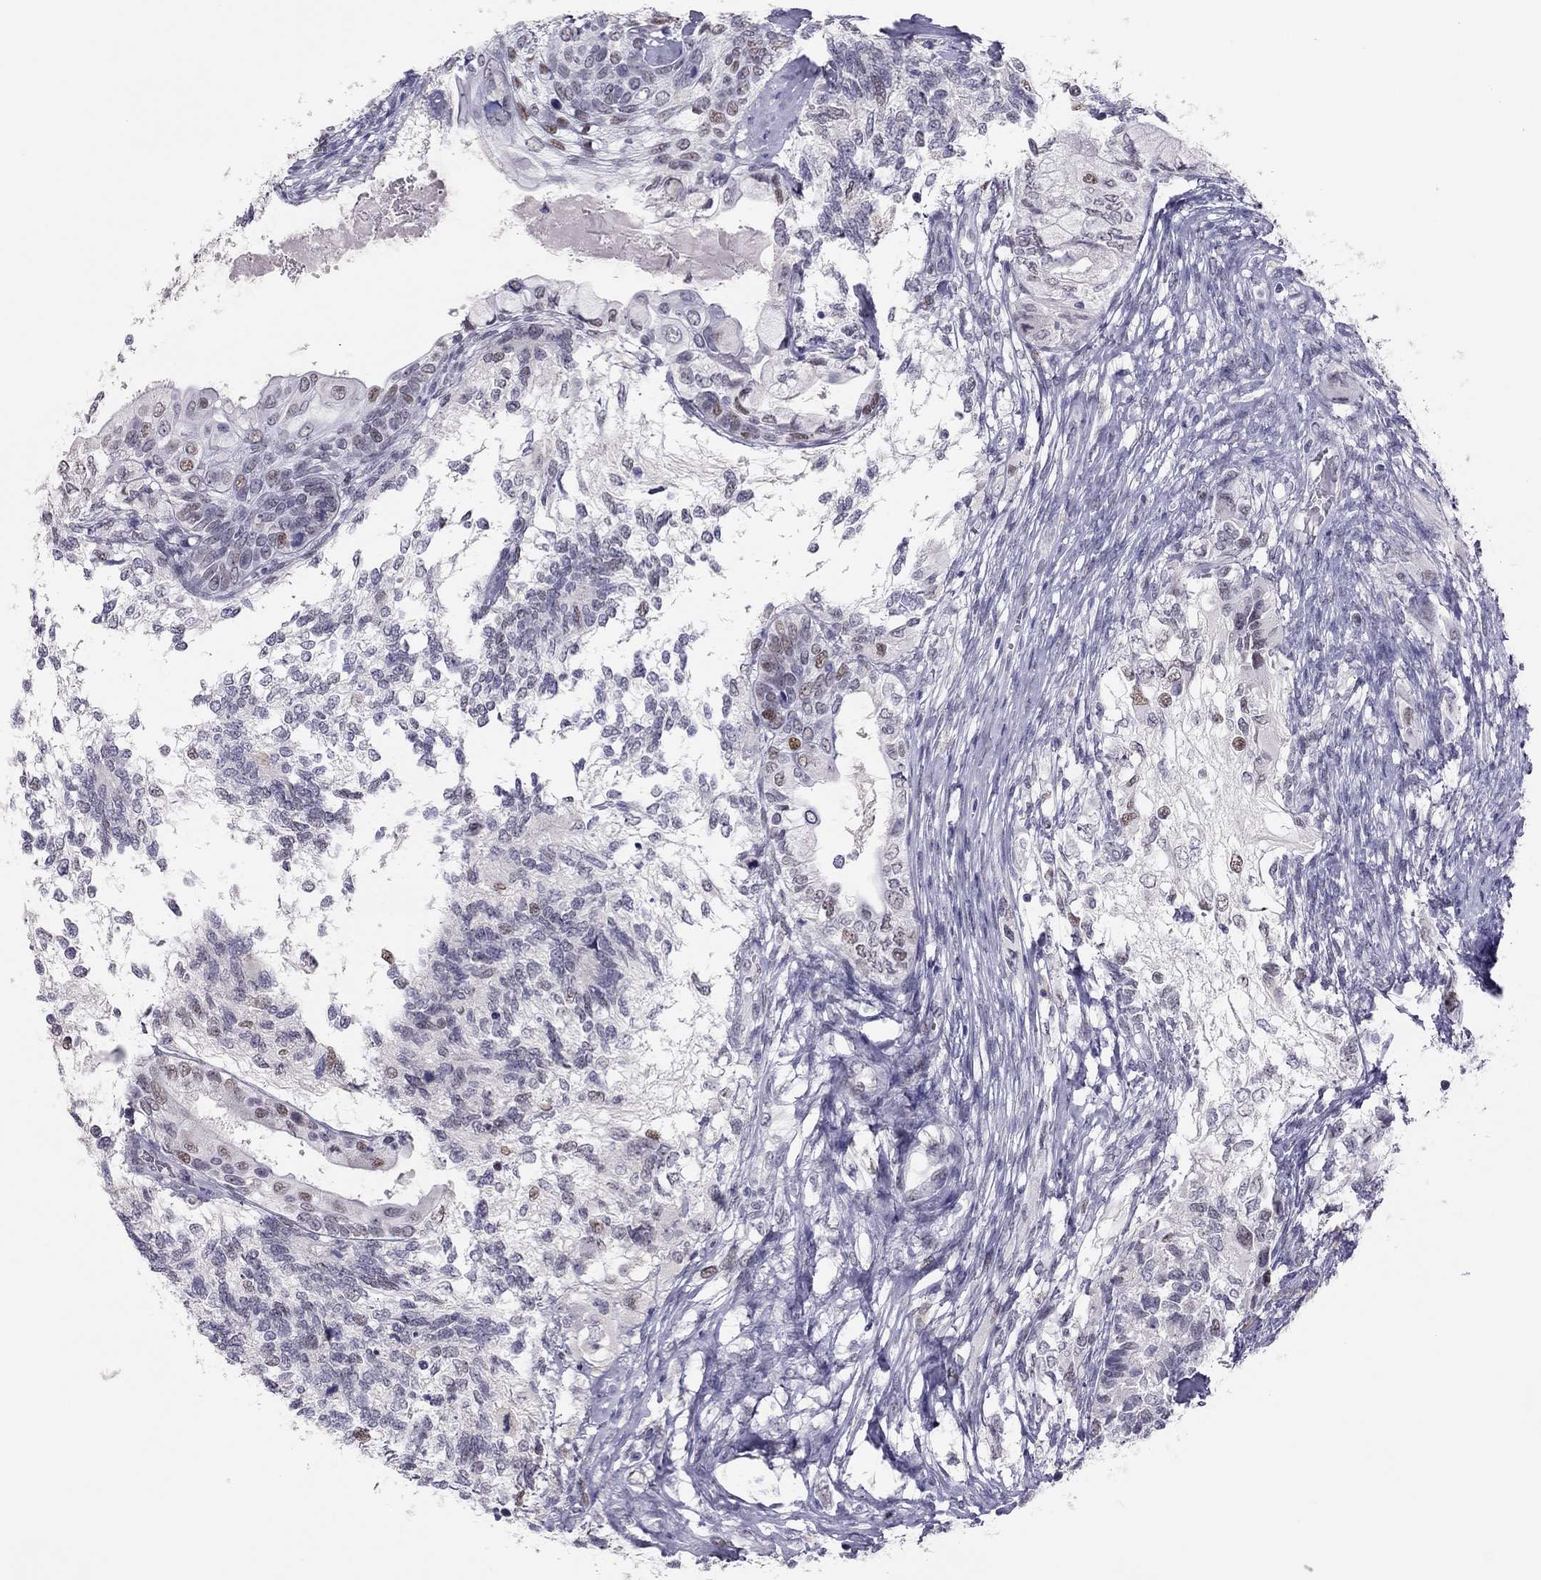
{"staining": {"intensity": "moderate", "quantity": "<25%", "location": "nuclear"}, "tissue": "testis cancer", "cell_type": "Tumor cells", "image_type": "cancer", "snomed": [{"axis": "morphology", "description": "Seminoma, NOS"}, {"axis": "morphology", "description": "Carcinoma, Embryonal, NOS"}, {"axis": "topography", "description": "Testis"}], "caption": "Immunohistochemistry (IHC) micrograph of testis cancer stained for a protein (brown), which exhibits low levels of moderate nuclear expression in about <25% of tumor cells.", "gene": "PHOX2A", "patient": {"sex": "male", "age": 41}}